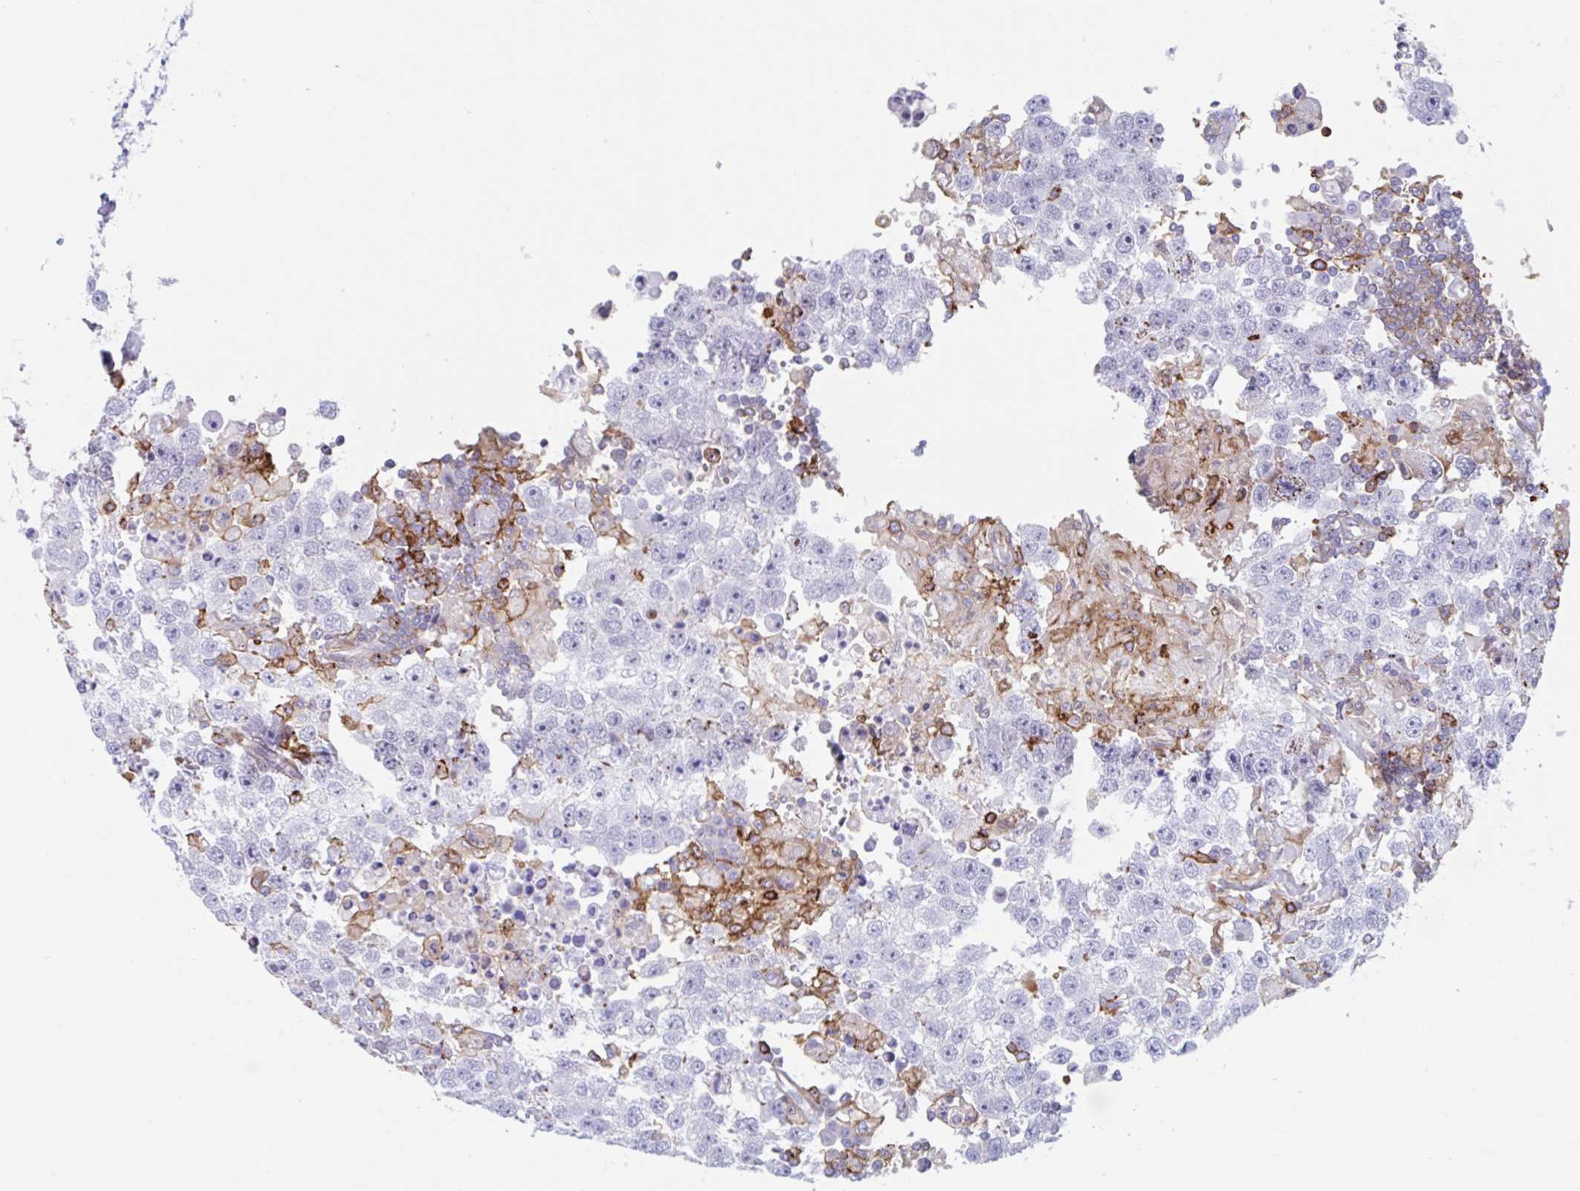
{"staining": {"intensity": "negative", "quantity": "none", "location": "none"}, "tissue": "testis cancer", "cell_type": "Tumor cells", "image_type": "cancer", "snomed": [{"axis": "morphology", "description": "Carcinoma, Embryonal, NOS"}, {"axis": "topography", "description": "Testis"}], "caption": "This photomicrograph is of testis cancer stained with immunohistochemistry (IHC) to label a protein in brown with the nuclei are counter-stained blue. There is no expression in tumor cells.", "gene": "EFHD1", "patient": {"sex": "male", "age": 83}}